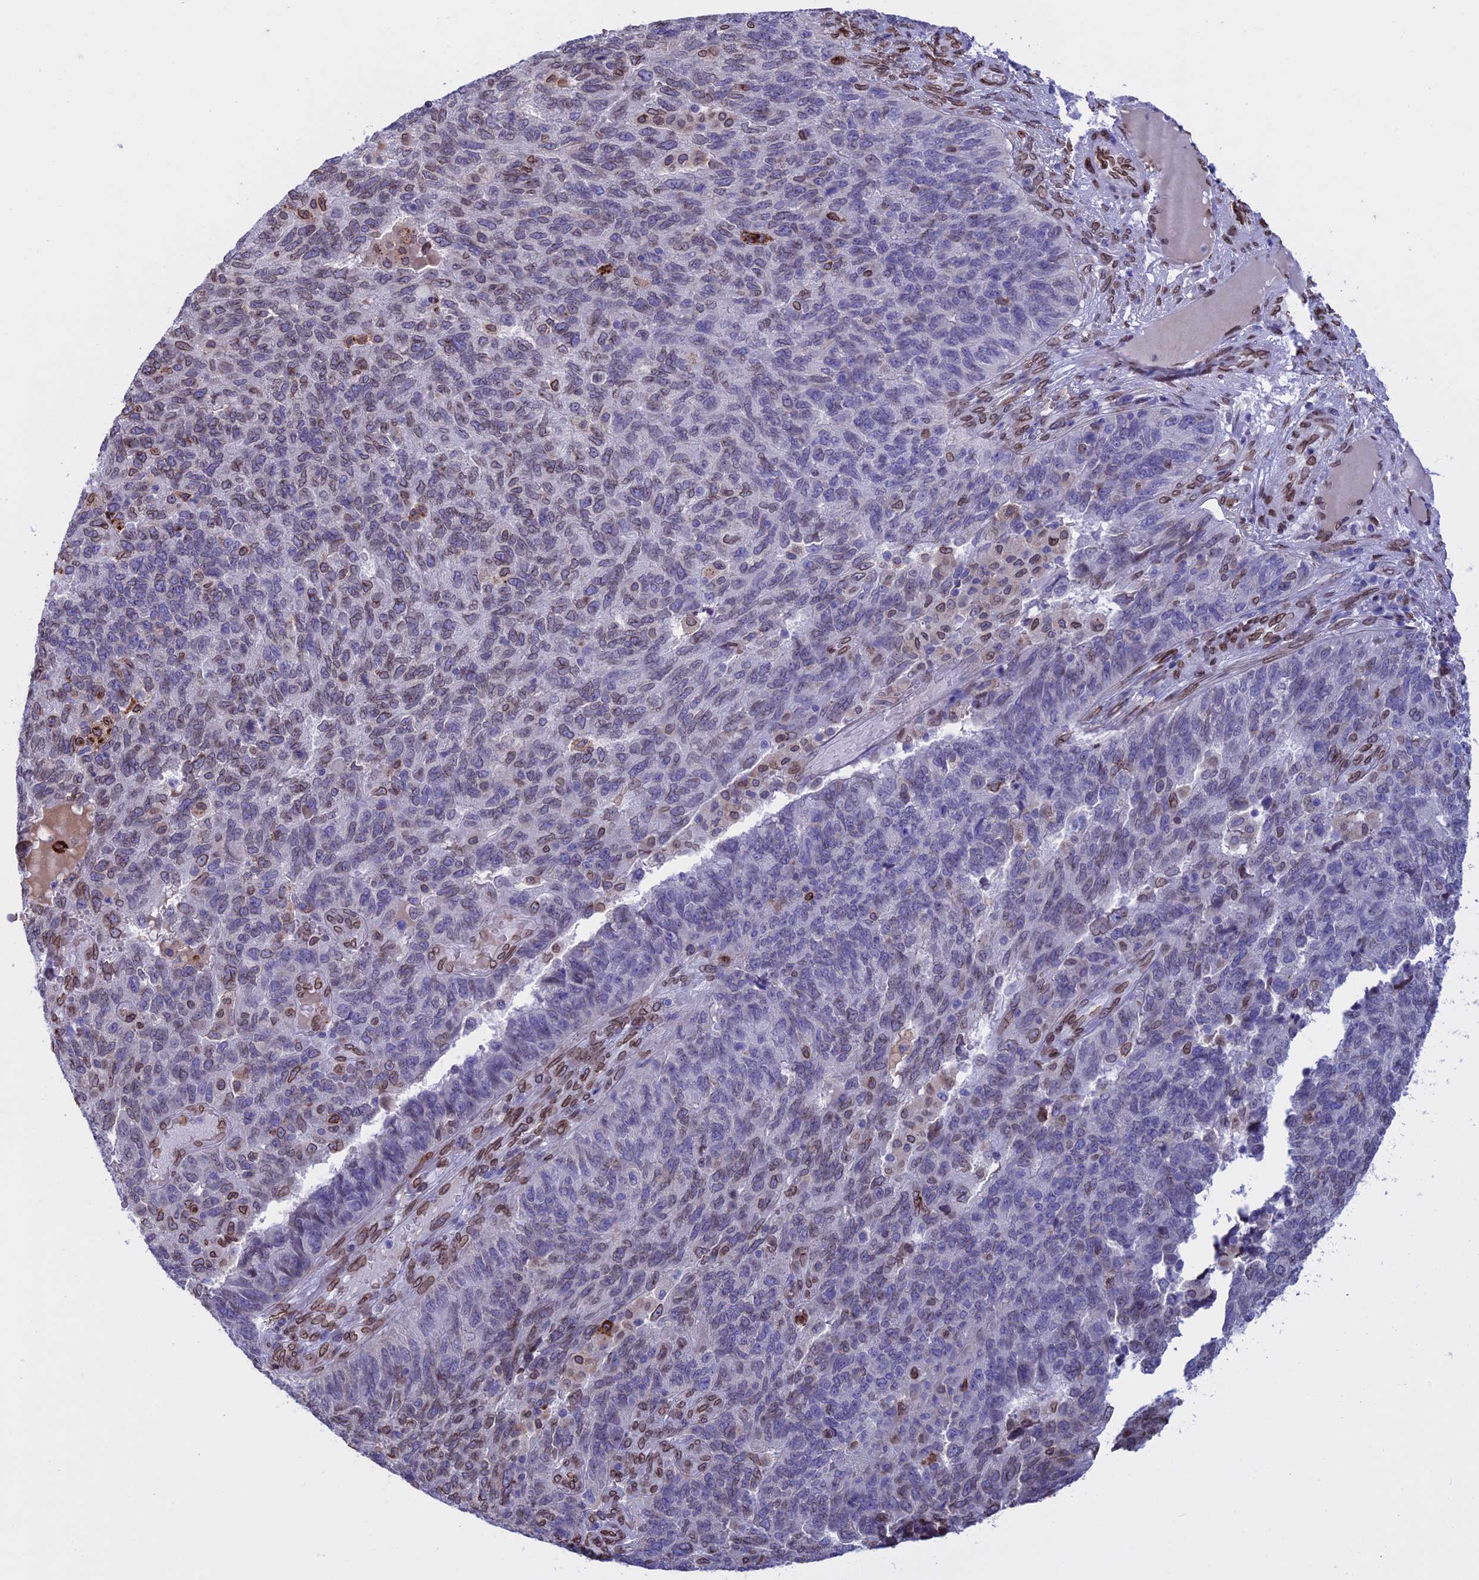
{"staining": {"intensity": "moderate", "quantity": "<25%", "location": "cytoplasmic/membranous,nuclear"}, "tissue": "endometrial cancer", "cell_type": "Tumor cells", "image_type": "cancer", "snomed": [{"axis": "morphology", "description": "Adenocarcinoma, NOS"}, {"axis": "topography", "description": "Endometrium"}], "caption": "Endometrial cancer tissue displays moderate cytoplasmic/membranous and nuclear expression in about <25% of tumor cells, visualized by immunohistochemistry.", "gene": "TMPRSS7", "patient": {"sex": "female", "age": 66}}